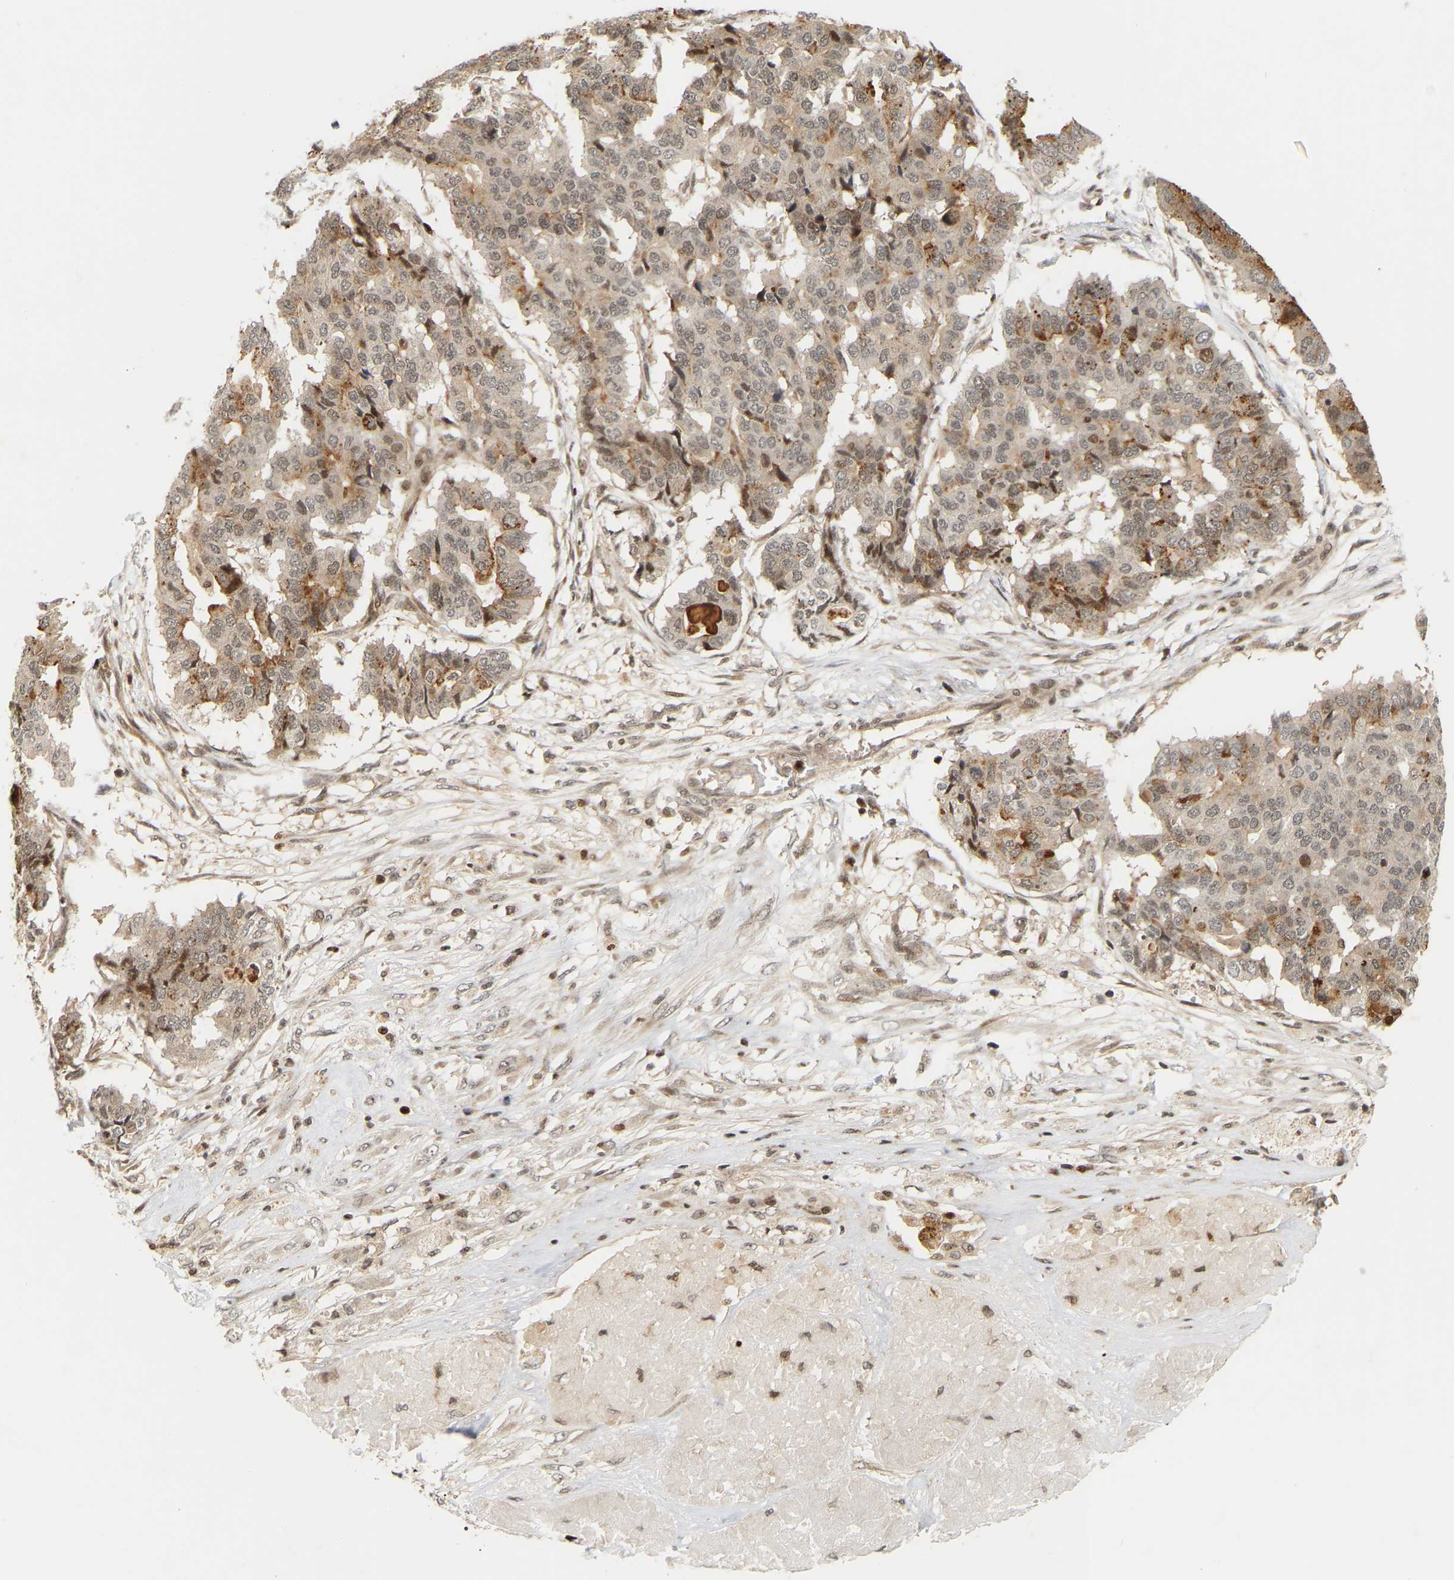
{"staining": {"intensity": "weak", "quantity": ">75%", "location": "cytoplasmic/membranous,nuclear"}, "tissue": "pancreatic cancer", "cell_type": "Tumor cells", "image_type": "cancer", "snomed": [{"axis": "morphology", "description": "Adenocarcinoma, NOS"}, {"axis": "topography", "description": "Pancreas"}], "caption": "A brown stain shows weak cytoplasmic/membranous and nuclear staining of a protein in adenocarcinoma (pancreatic) tumor cells.", "gene": "NFE2L2", "patient": {"sex": "male", "age": 50}}